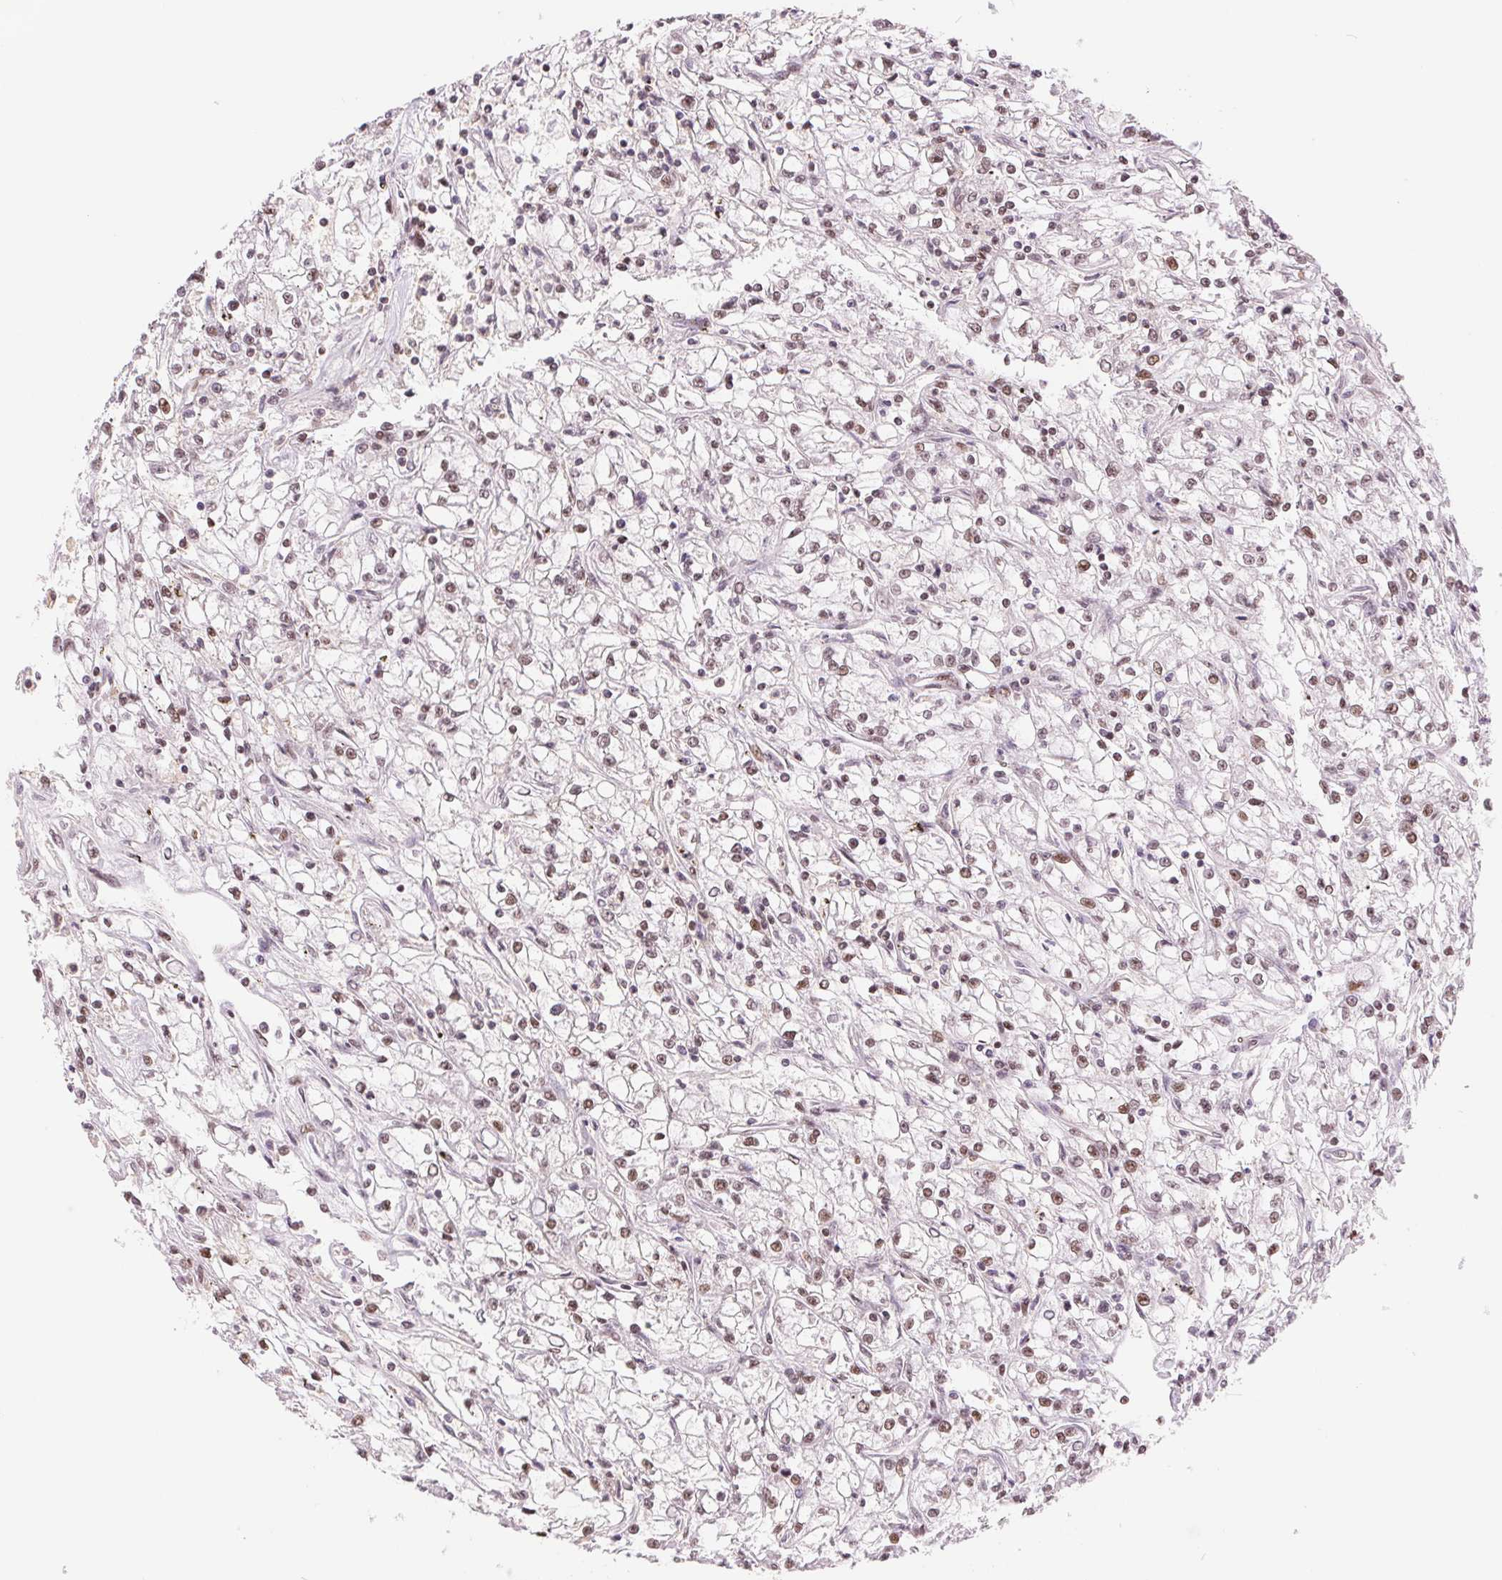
{"staining": {"intensity": "weak", "quantity": "25%-75%", "location": "nuclear"}, "tissue": "renal cancer", "cell_type": "Tumor cells", "image_type": "cancer", "snomed": [{"axis": "morphology", "description": "Adenocarcinoma, NOS"}, {"axis": "topography", "description": "Kidney"}], "caption": "Brown immunohistochemical staining in renal adenocarcinoma demonstrates weak nuclear staining in about 25%-75% of tumor cells. (DAB IHC, brown staining for protein, blue staining for nuclei).", "gene": "SREK1", "patient": {"sex": "female", "age": 59}}